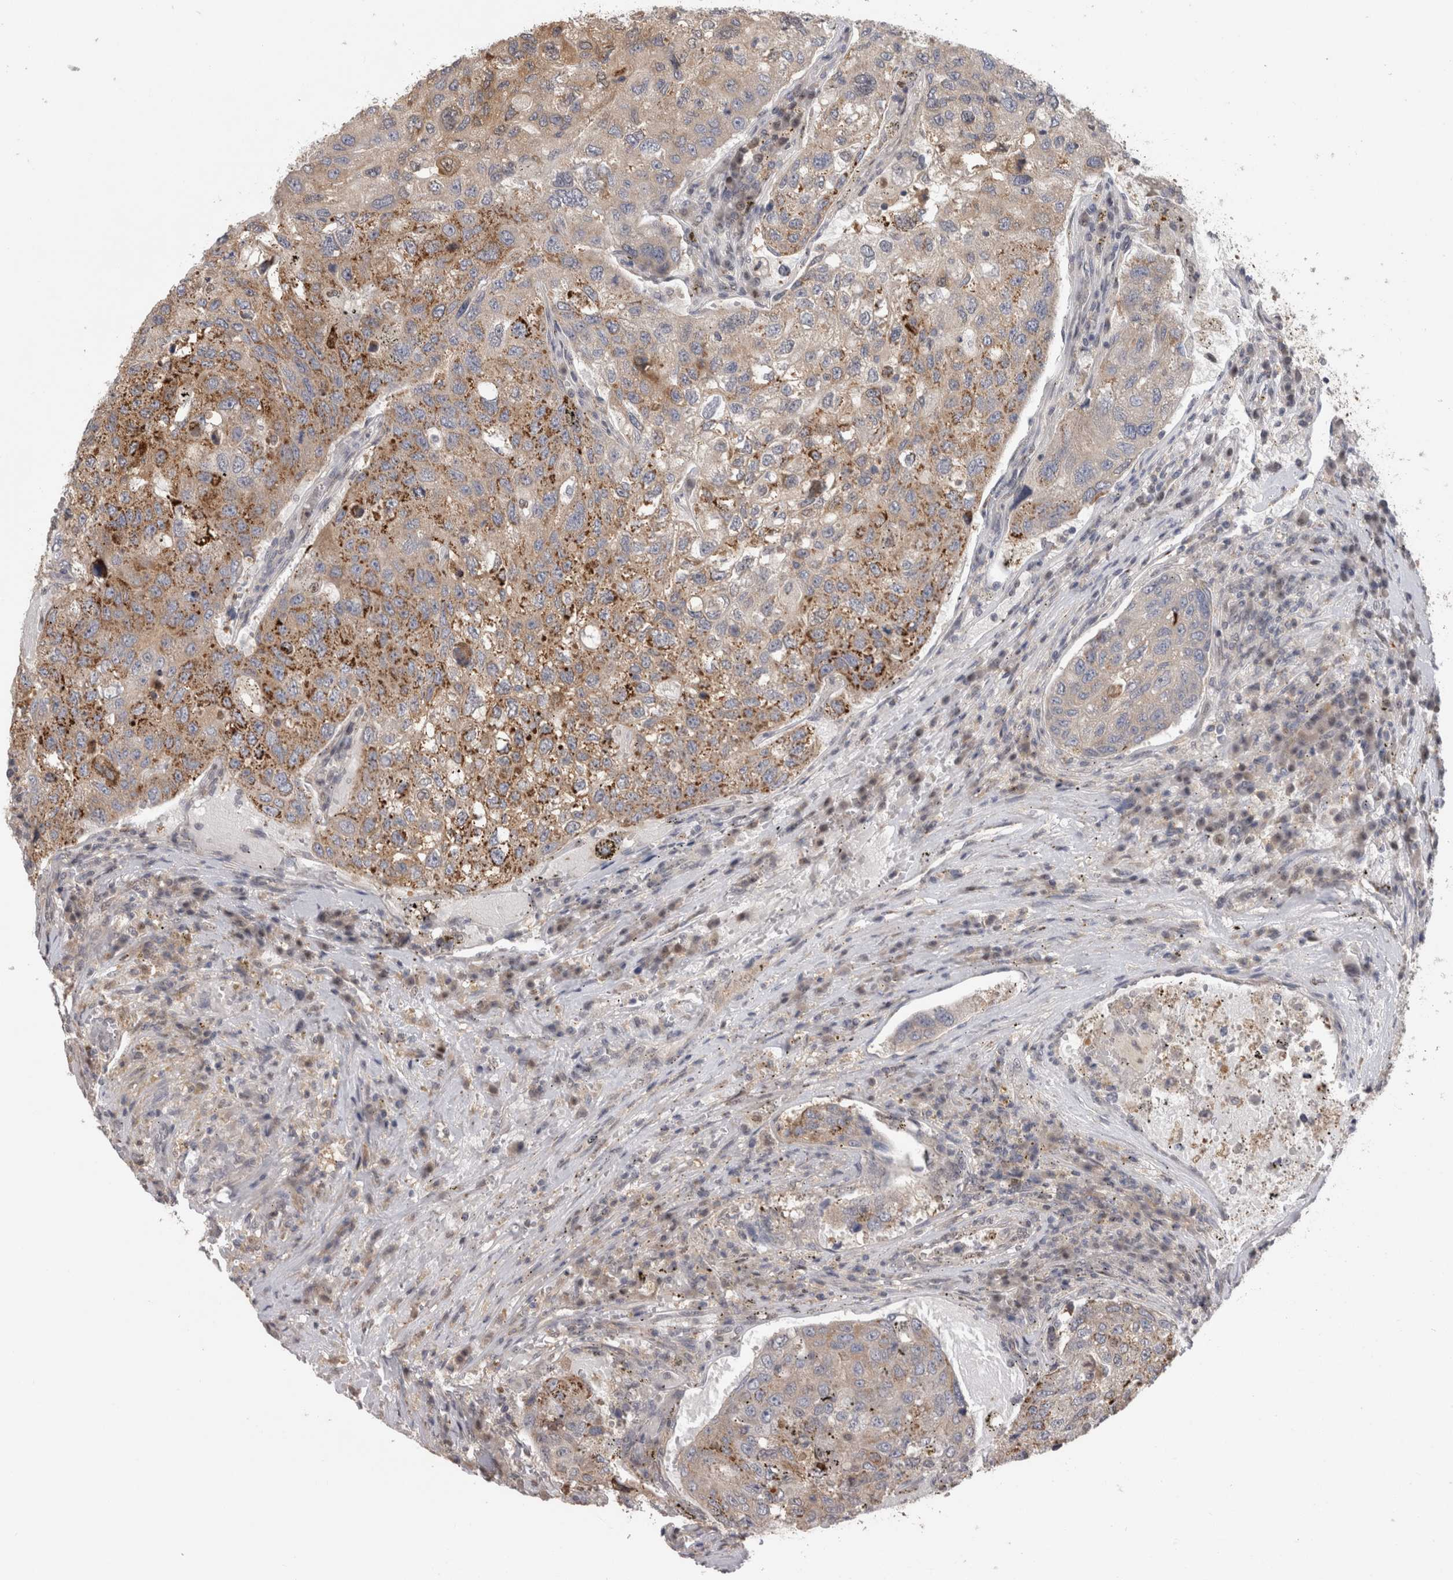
{"staining": {"intensity": "moderate", "quantity": "<25%", "location": "cytoplasmic/membranous"}, "tissue": "urothelial cancer", "cell_type": "Tumor cells", "image_type": "cancer", "snomed": [{"axis": "morphology", "description": "Urothelial carcinoma, High grade"}, {"axis": "topography", "description": "Lymph node"}, {"axis": "topography", "description": "Urinary bladder"}], "caption": "Protein expression analysis of human urothelial carcinoma (high-grade) reveals moderate cytoplasmic/membranous staining in approximately <25% of tumor cells.", "gene": "PIGP", "patient": {"sex": "male", "age": 51}}